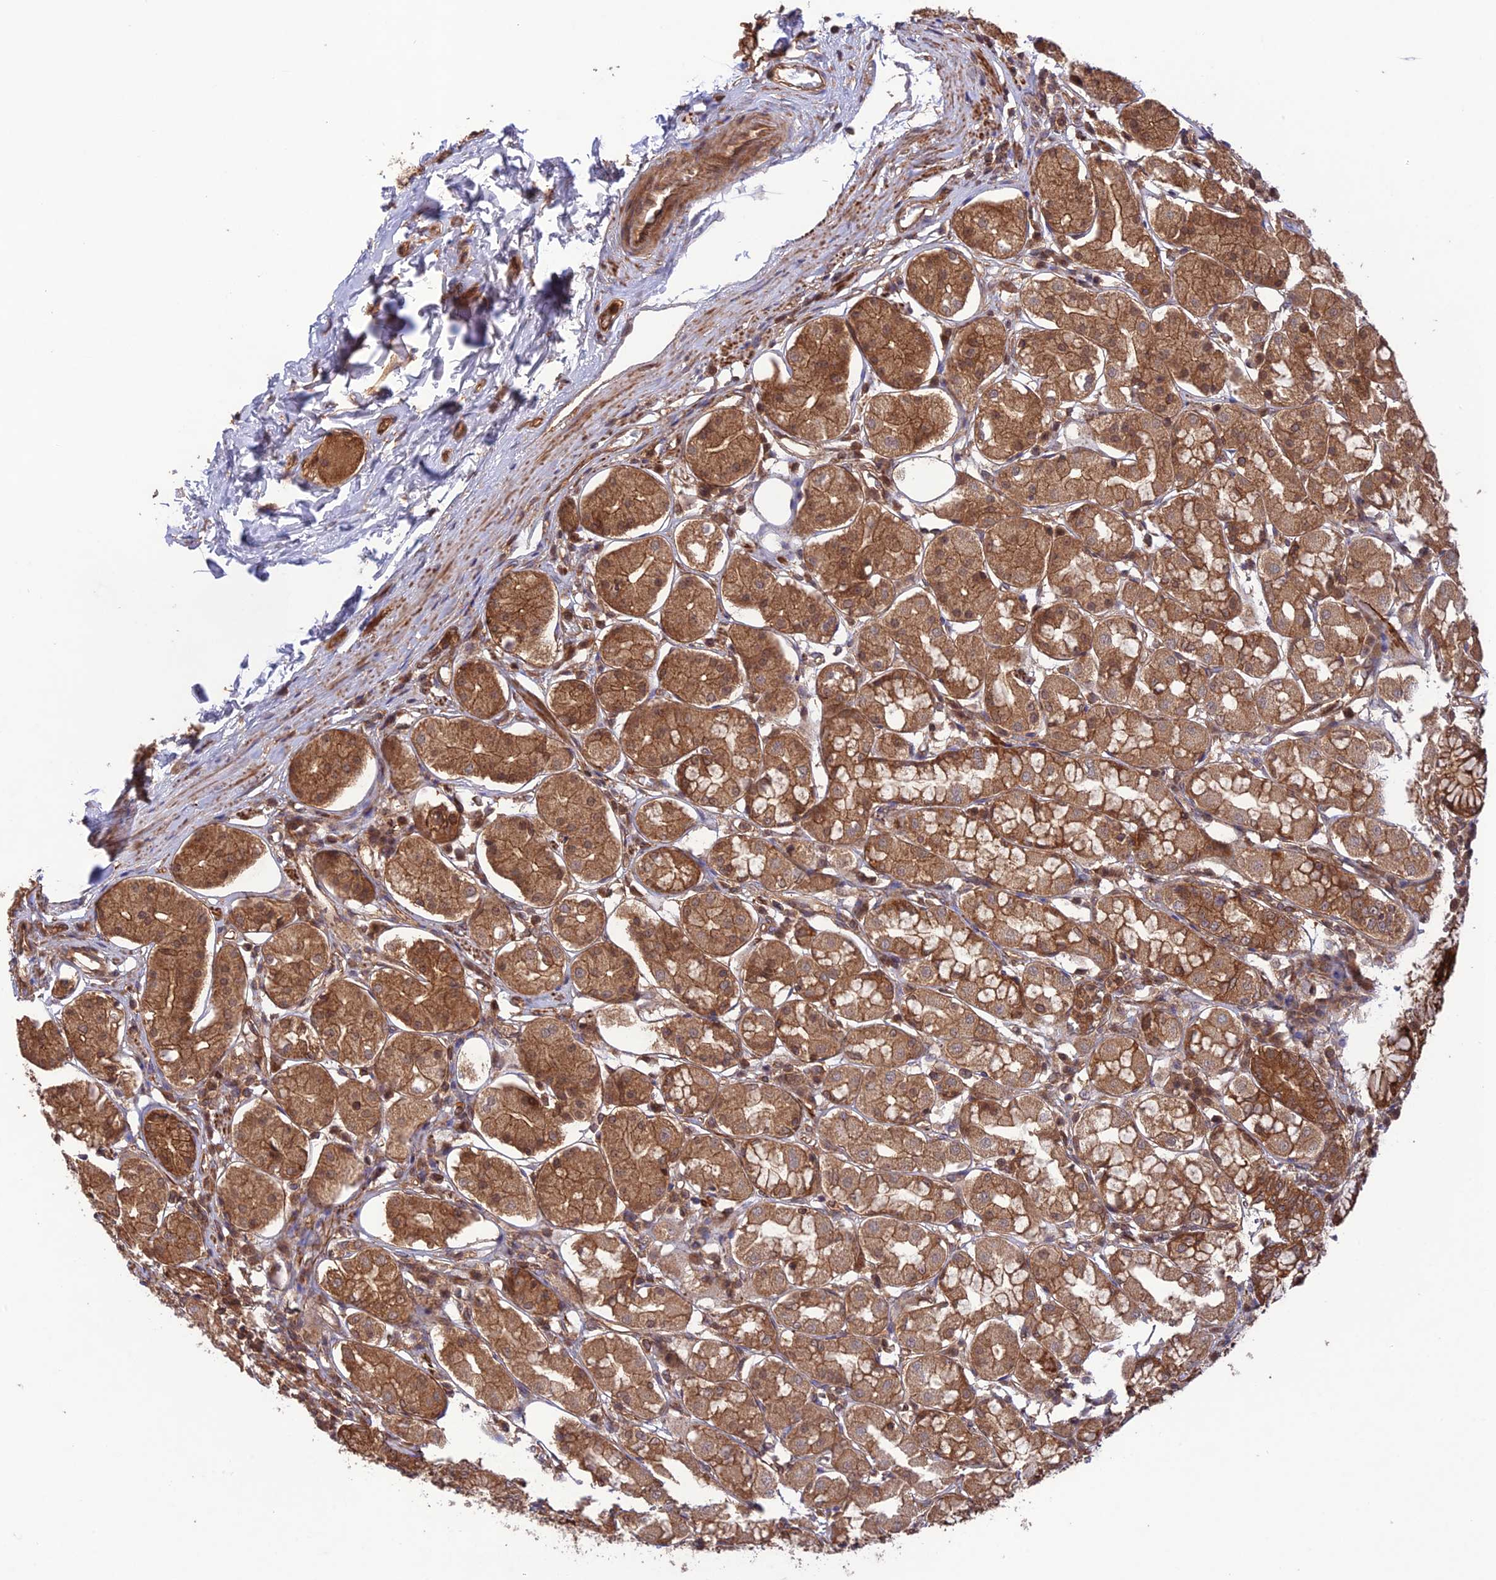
{"staining": {"intensity": "moderate", "quantity": ">75%", "location": "cytoplasmic/membranous"}, "tissue": "stomach", "cell_type": "Glandular cells", "image_type": "normal", "snomed": [{"axis": "morphology", "description": "Normal tissue, NOS"}, {"axis": "topography", "description": "Stomach, lower"}], "caption": "Immunohistochemical staining of benign human stomach reveals medium levels of moderate cytoplasmic/membranous expression in approximately >75% of glandular cells. The protein is shown in brown color, while the nuclei are stained blue.", "gene": "FCHSD1", "patient": {"sex": "female", "age": 56}}